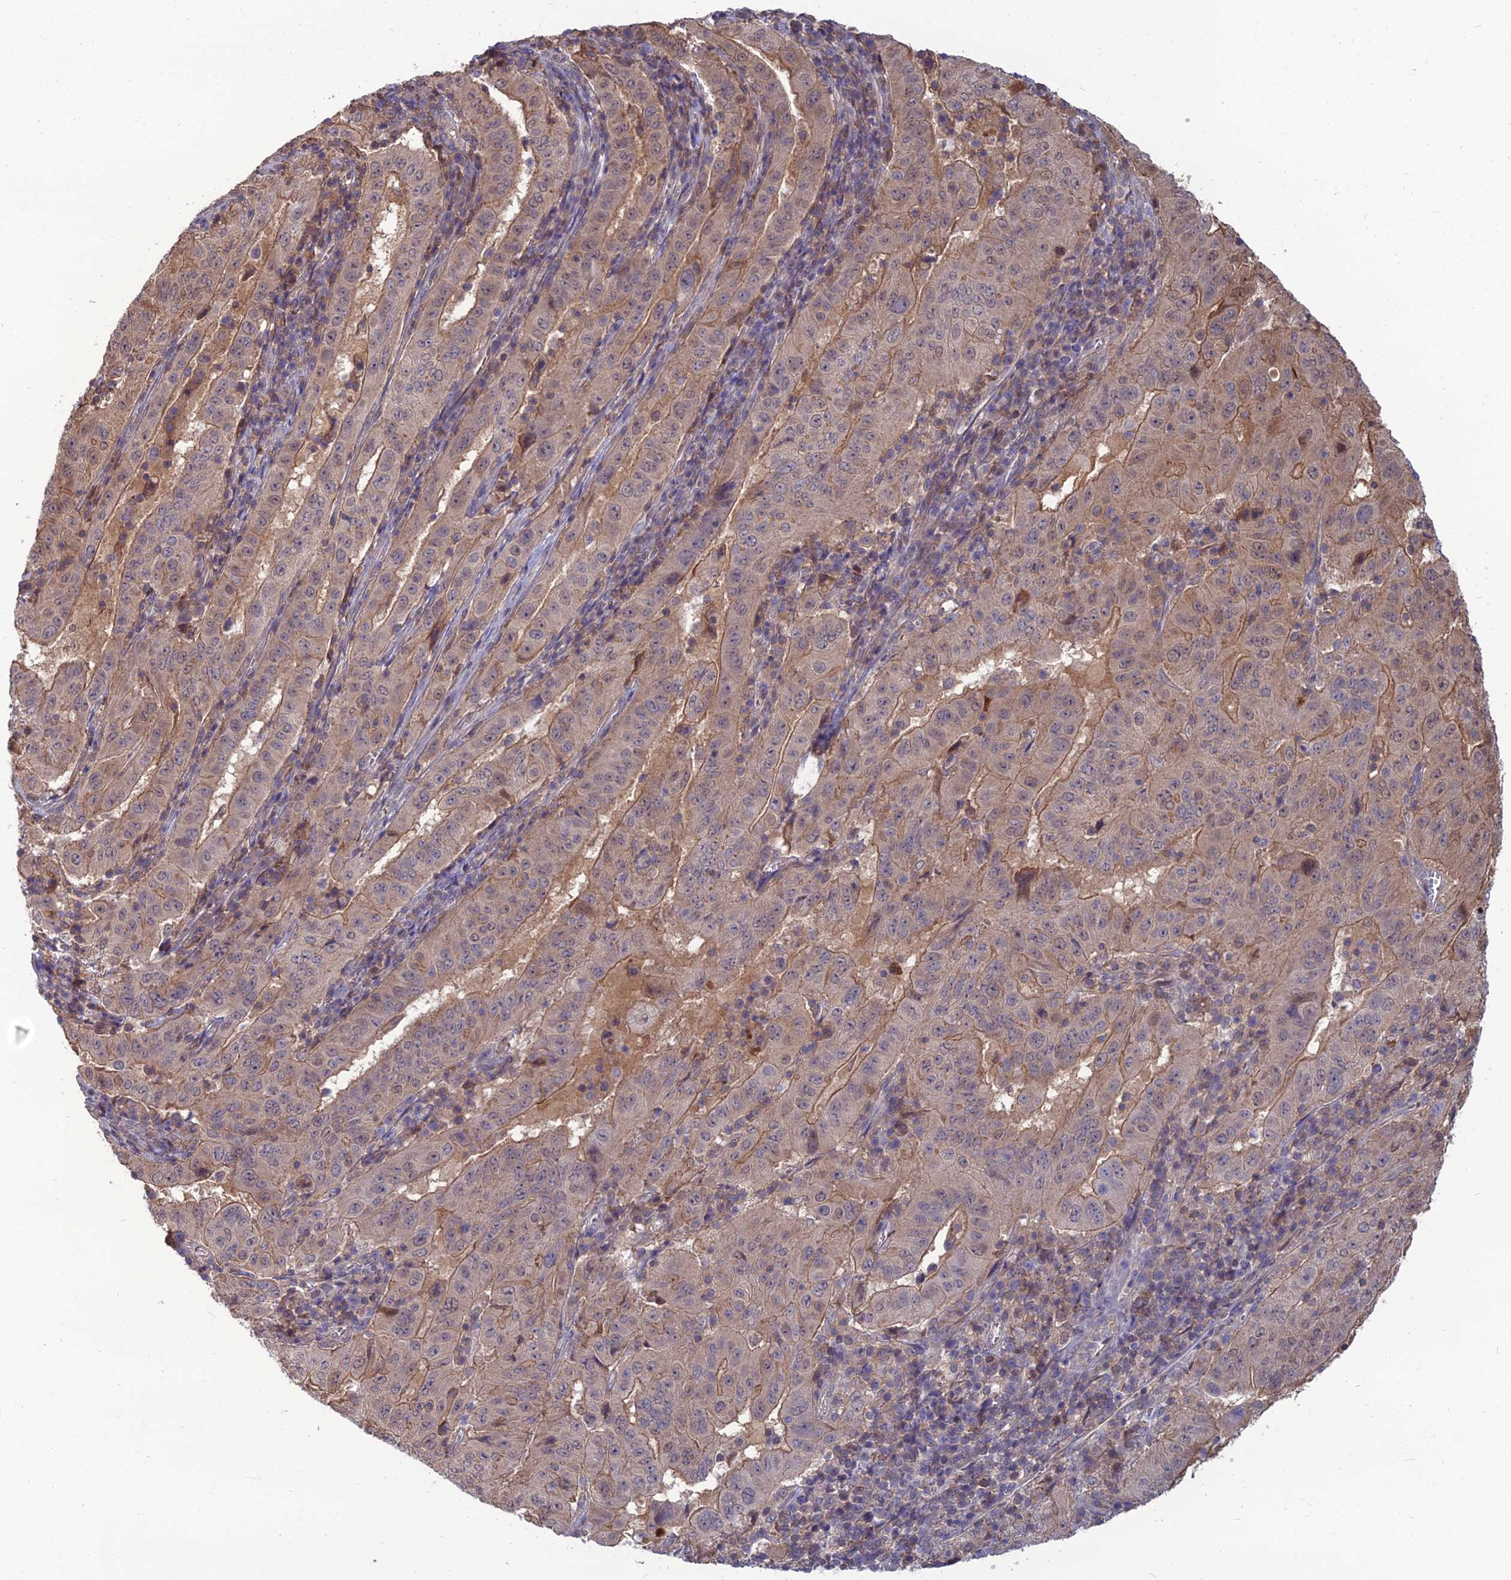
{"staining": {"intensity": "moderate", "quantity": ">75%", "location": "cytoplasmic/membranous"}, "tissue": "pancreatic cancer", "cell_type": "Tumor cells", "image_type": "cancer", "snomed": [{"axis": "morphology", "description": "Adenocarcinoma, NOS"}, {"axis": "topography", "description": "Pancreas"}], "caption": "This image shows immunohistochemistry (IHC) staining of pancreatic cancer (adenocarcinoma), with medium moderate cytoplasmic/membranous expression in about >75% of tumor cells.", "gene": "OPA3", "patient": {"sex": "male", "age": 63}}